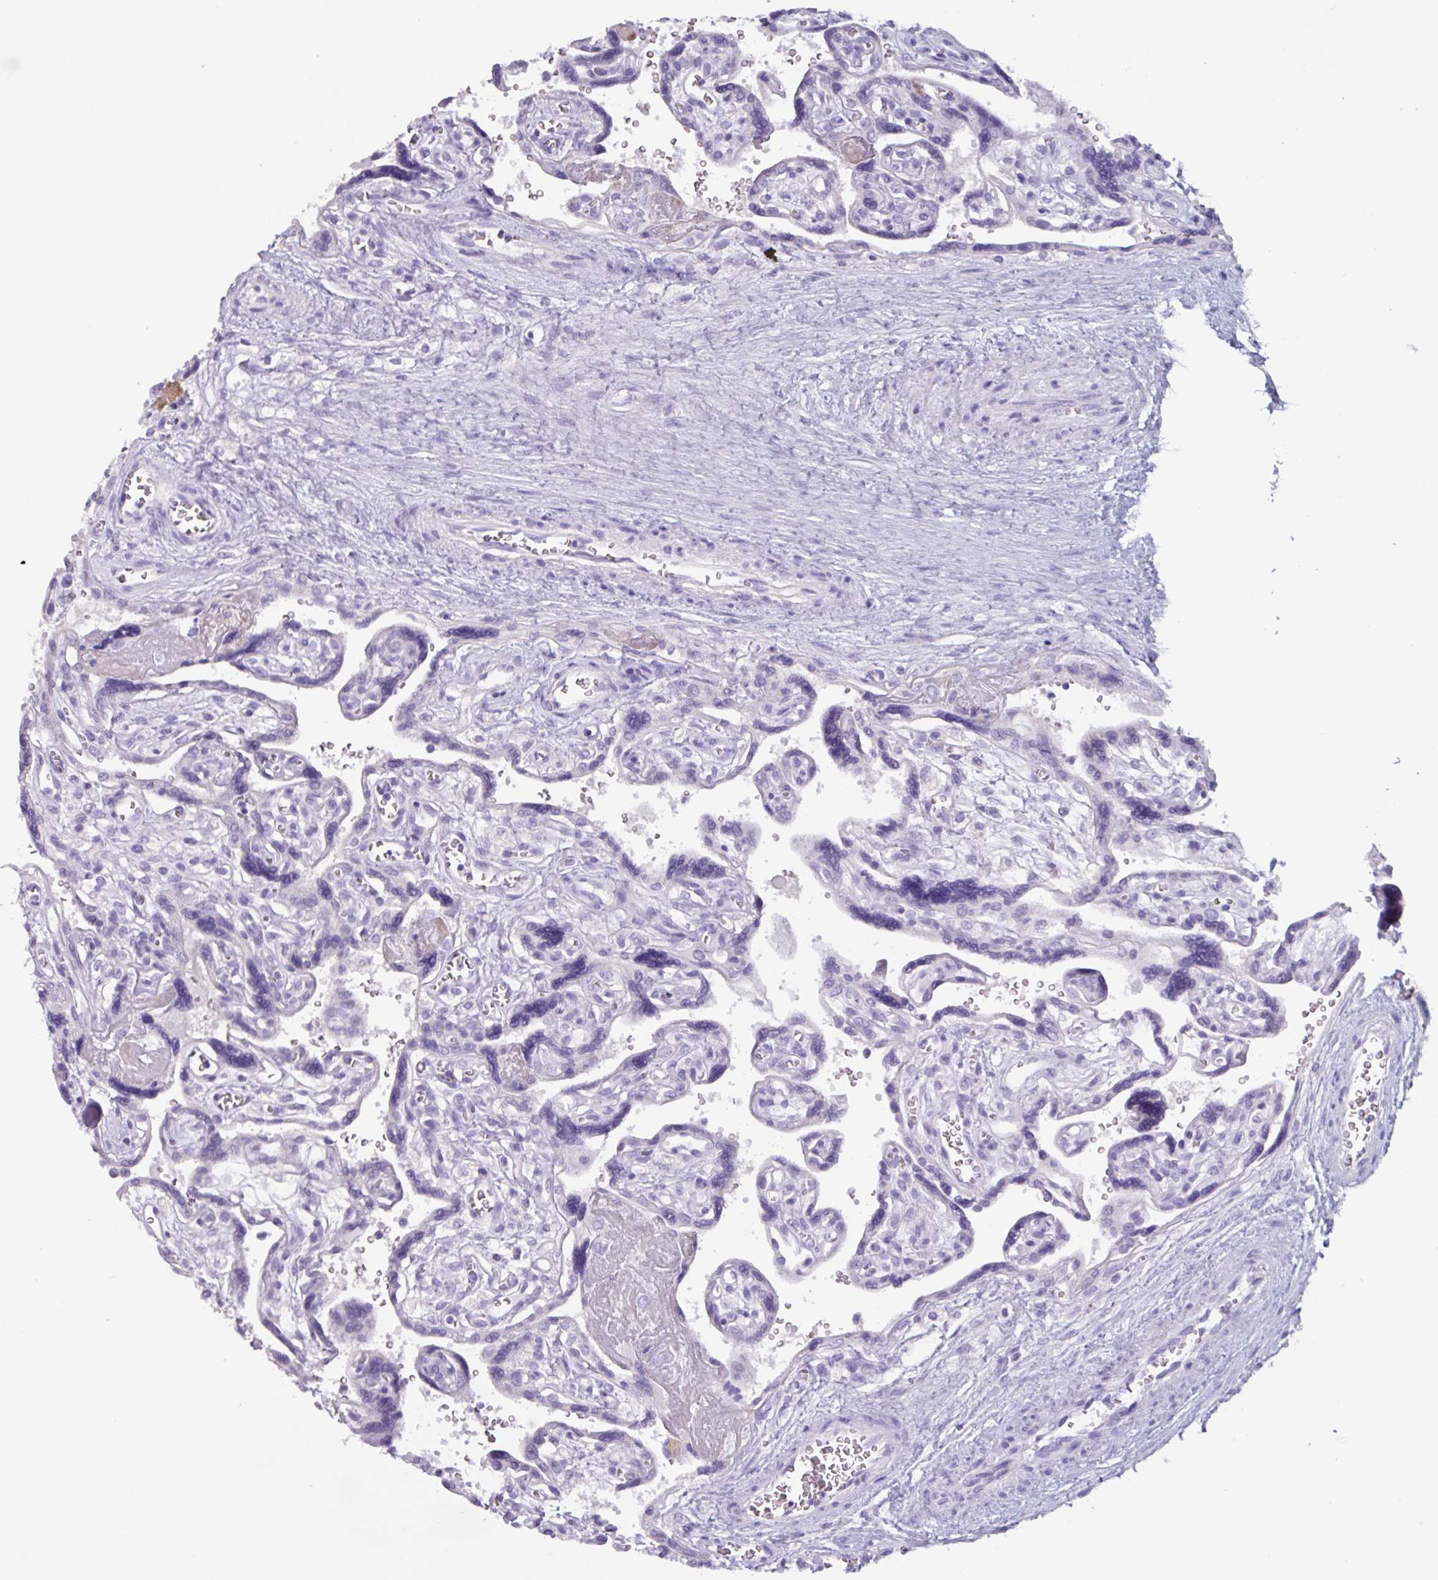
{"staining": {"intensity": "negative", "quantity": "none", "location": "none"}, "tissue": "placenta", "cell_type": "Decidual cells", "image_type": "normal", "snomed": [{"axis": "morphology", "description": "Normal tissue, NOS"}, {"axis": "topography", "description": "Placenta"}], "caption": "There is no significant staining in decidual cells of placenta. (Brightfield microscopy of DAB immunohistochemistry (IHC) at high magnification).", "gene": "OR2T10", "patient": {"sex": "female", "age": 39}}